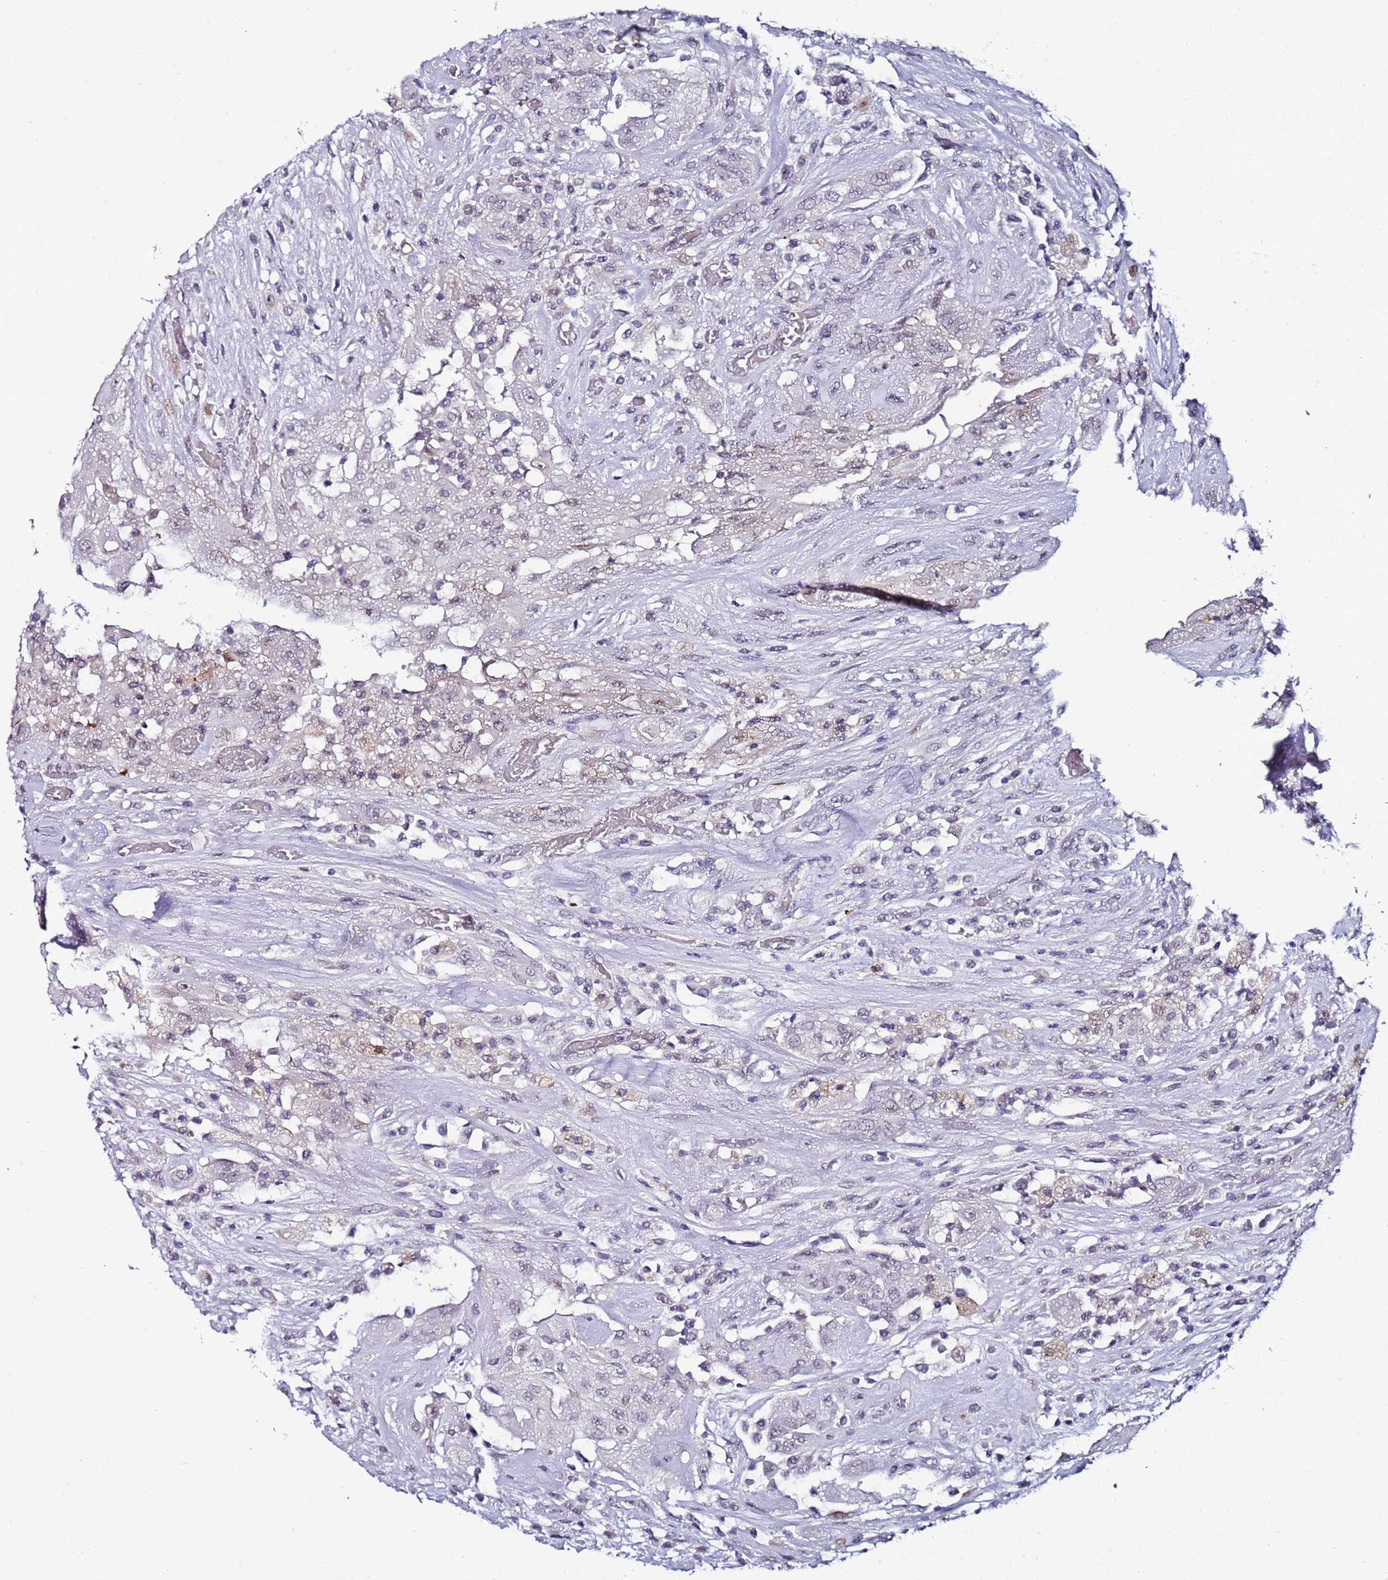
{"staining": {"intensity": "negative", "quantity": "none", "location": "none"}, "tissue": "thyroid cancer", "cell_type": "Tumor cells", "image_type": "cancer", "snomed": [{"axis": "morphology", "description": "Papillary adenocarcinoma, NOS"}, {"axis": "topography", "description": "Thyroid gland"}], "caption": "DAB immunohistochemical staining of human thyroid papillary adenocarcinoma demonstrates no significant staining in tumor cells.", "gene": "PSMA7", "patient": {"sex": "female", "age": 59}}